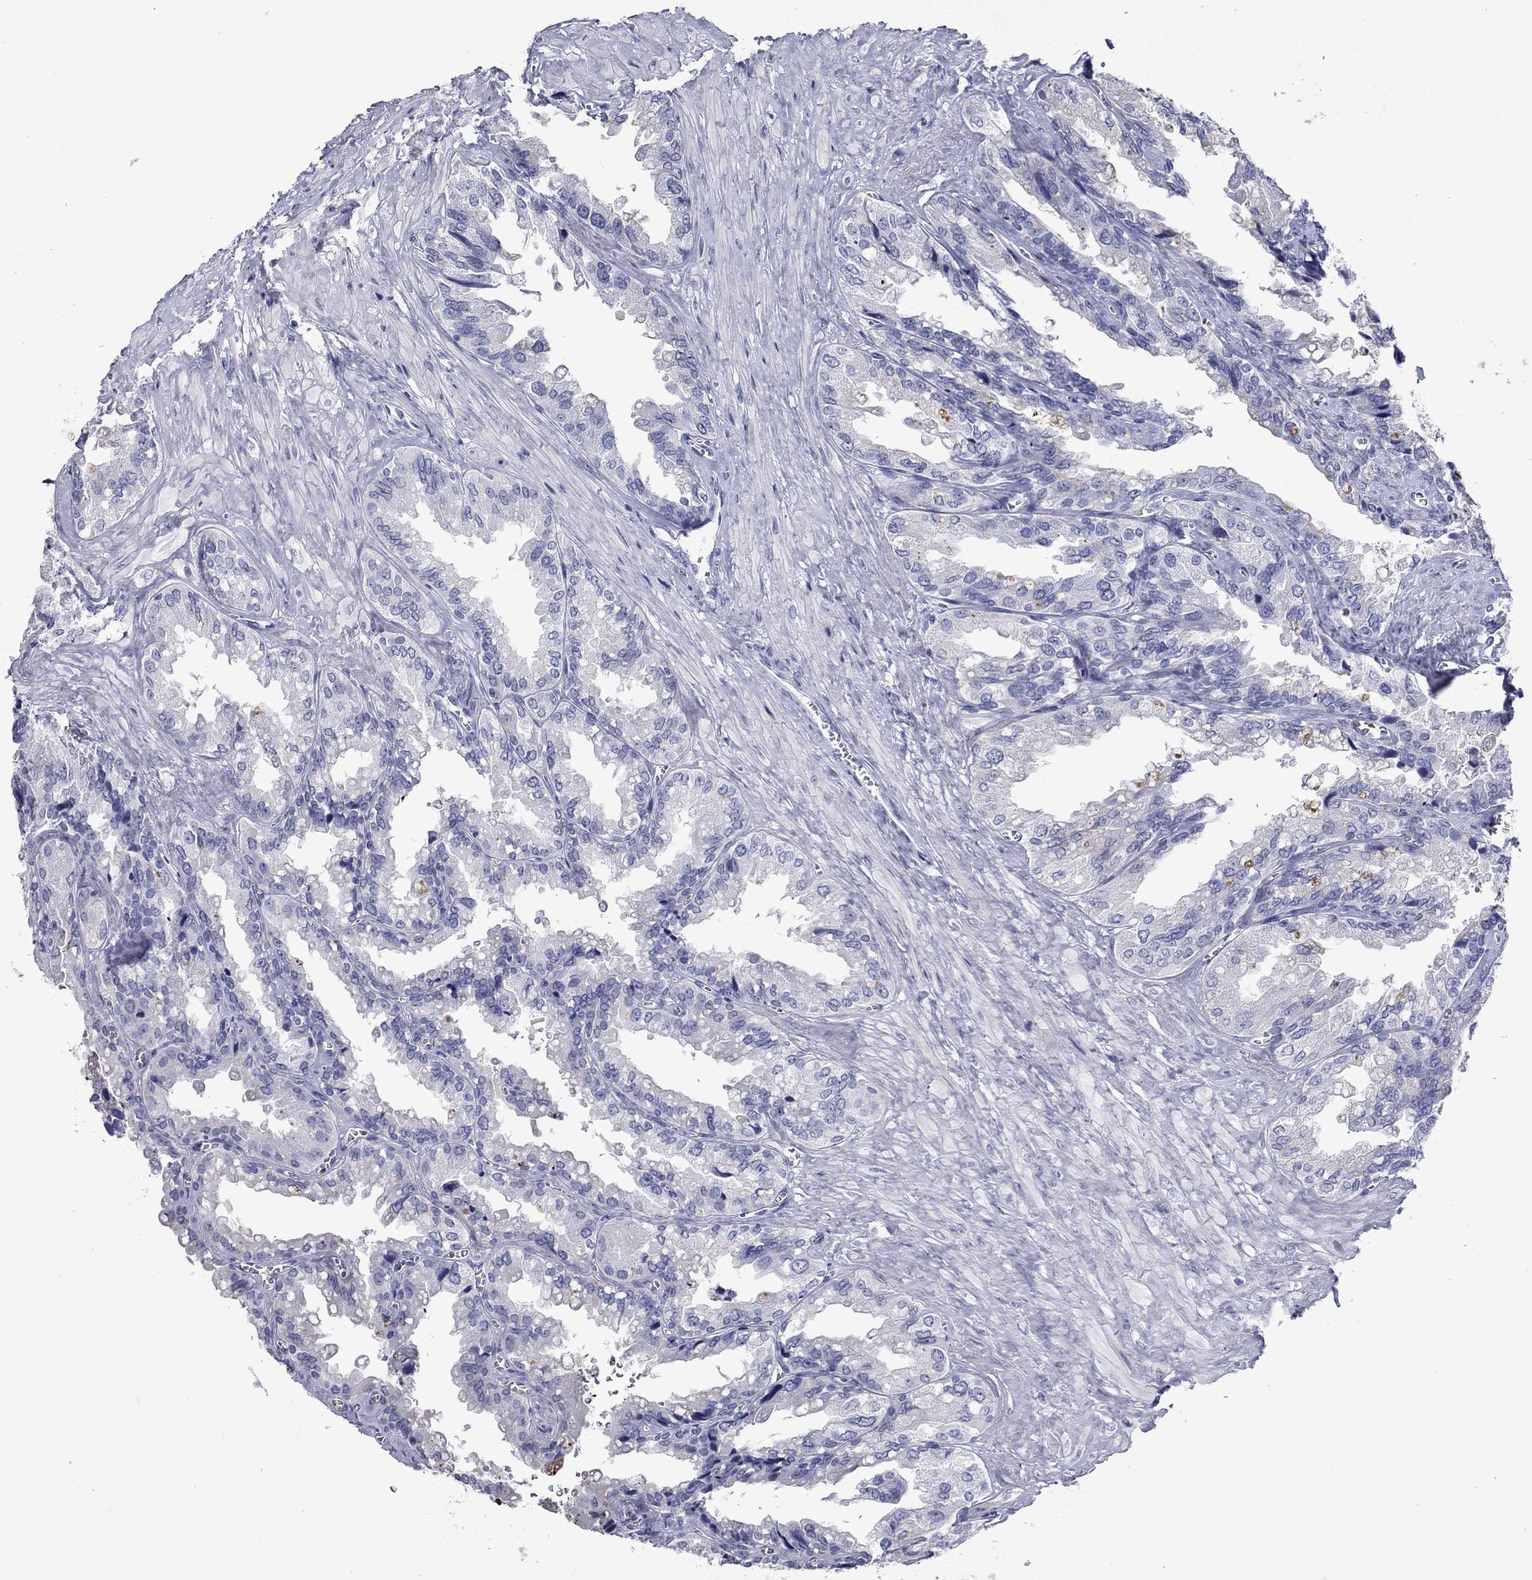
{"staining": {"intensity": "negative", "quantity": "none", "location": "none"}, "tissue": "seminal vesicle", "cell_type": "Glandular cells", "image_type": "normal", "snomed": [{"axis": "morphology", "description": "Normal tissue, NOS"}, {"axis": "topography", "description": "Seminal veicle"}], "caption": "This is an immunohistochemistry photomicrograph of unremarkable human seminal vesicle. There is no expression in glandular cells.", "gene": "PIWIL1", "patient": {"sex": "male", "age": 67}}